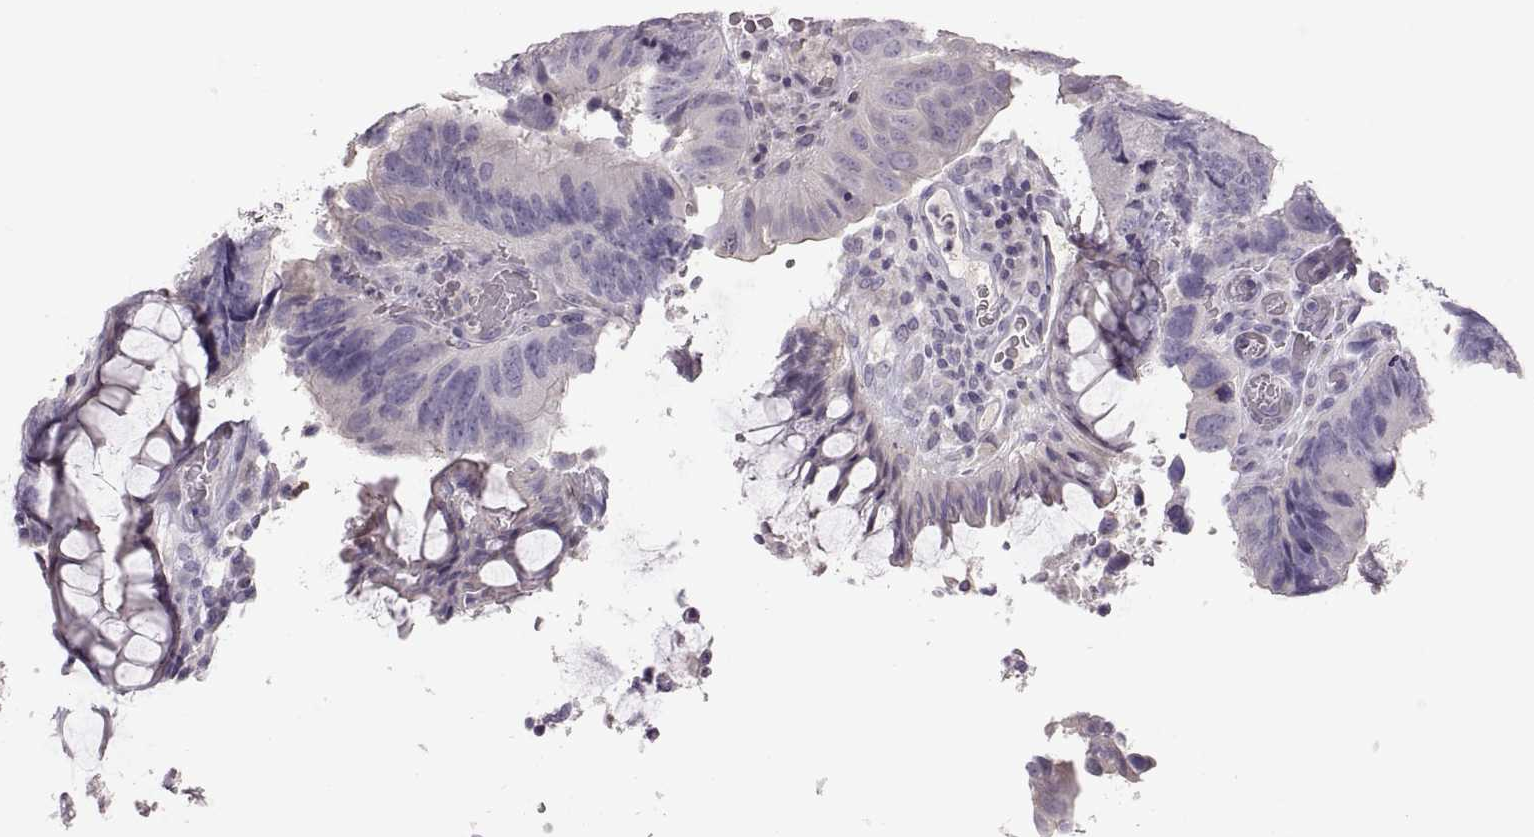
{"staining": {"intensity": "negative", "quantity": "none", "location": "none"}, "tissue": "colorectal cancer", "cell_type": "Tumor cells", "image_type": "cancer", "snomed": [{"axis": "morphology", "description": "Adenocarcinoma, NOS"}, {"axis": "topography", "description": "Colon"}], "caption": "Tumor cells are negative for brown protein staining in adenocarcinoma (colorectal).", "gene": "WFDC8", "patient": {"sex": "female", "age": 67}}